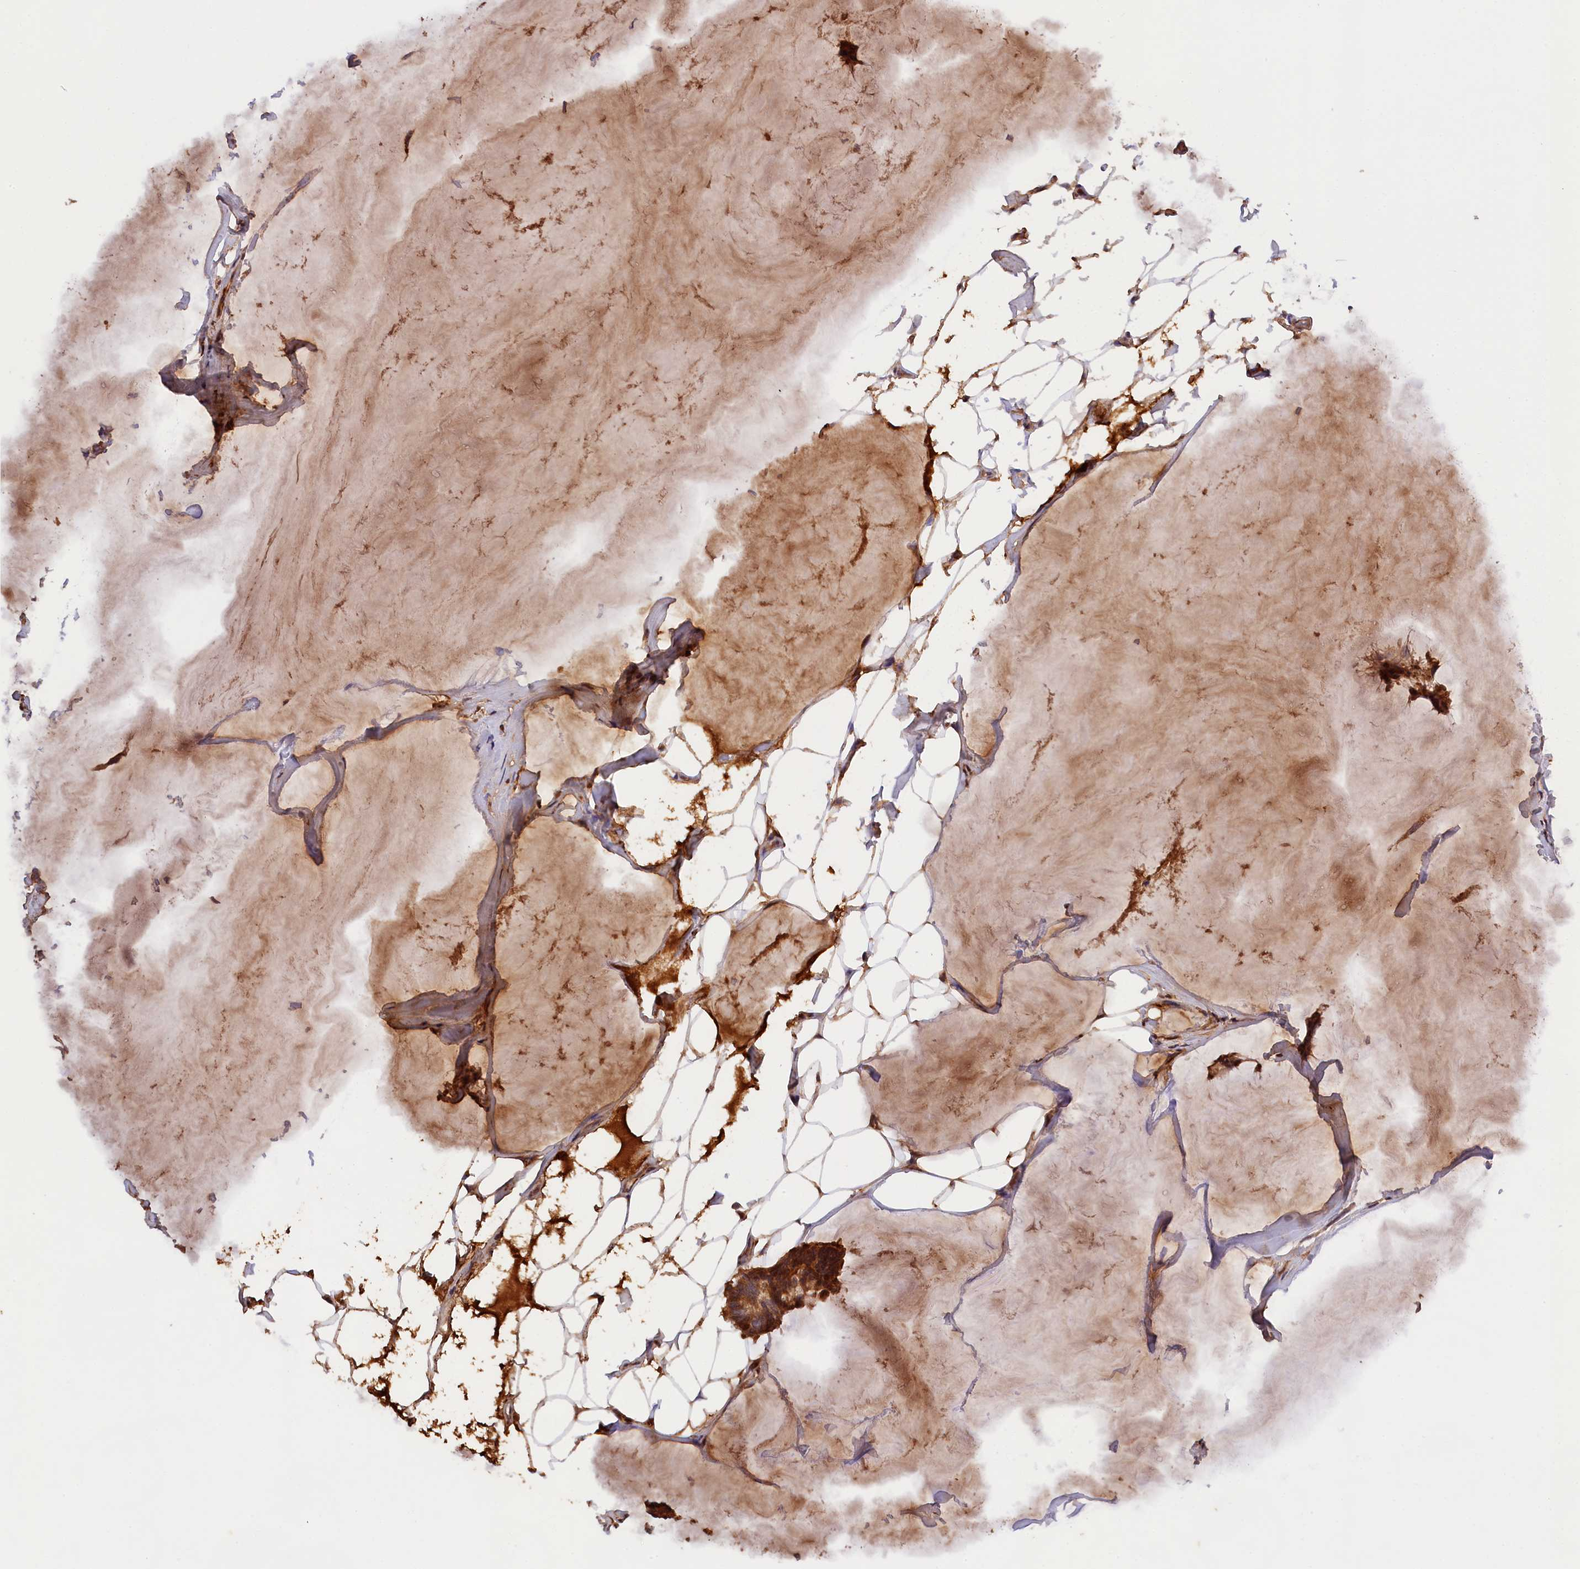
{"staining": {"intensity": "moderate", "quantity": ">75%", "location": "cytoplasmic/membranous"}, "tissue": "breast cancer", "cell_type": "Tumor cells", "image_type": "cancer", "snomed": [{"axis": "morphology", "description": "Duct carcinoma"}, {"axis": "topography", "description": "Breast"}], "caption": "Immunohistochemical staining of breast cancer (infiltrating ductal carcinoma) reveals medium levels of moderate cytoplasmic/membranous protein positivity in approximately >75% of tumor cells.", "gene": "PHAF1", "patient": {"sex": "female", "age": 93}}